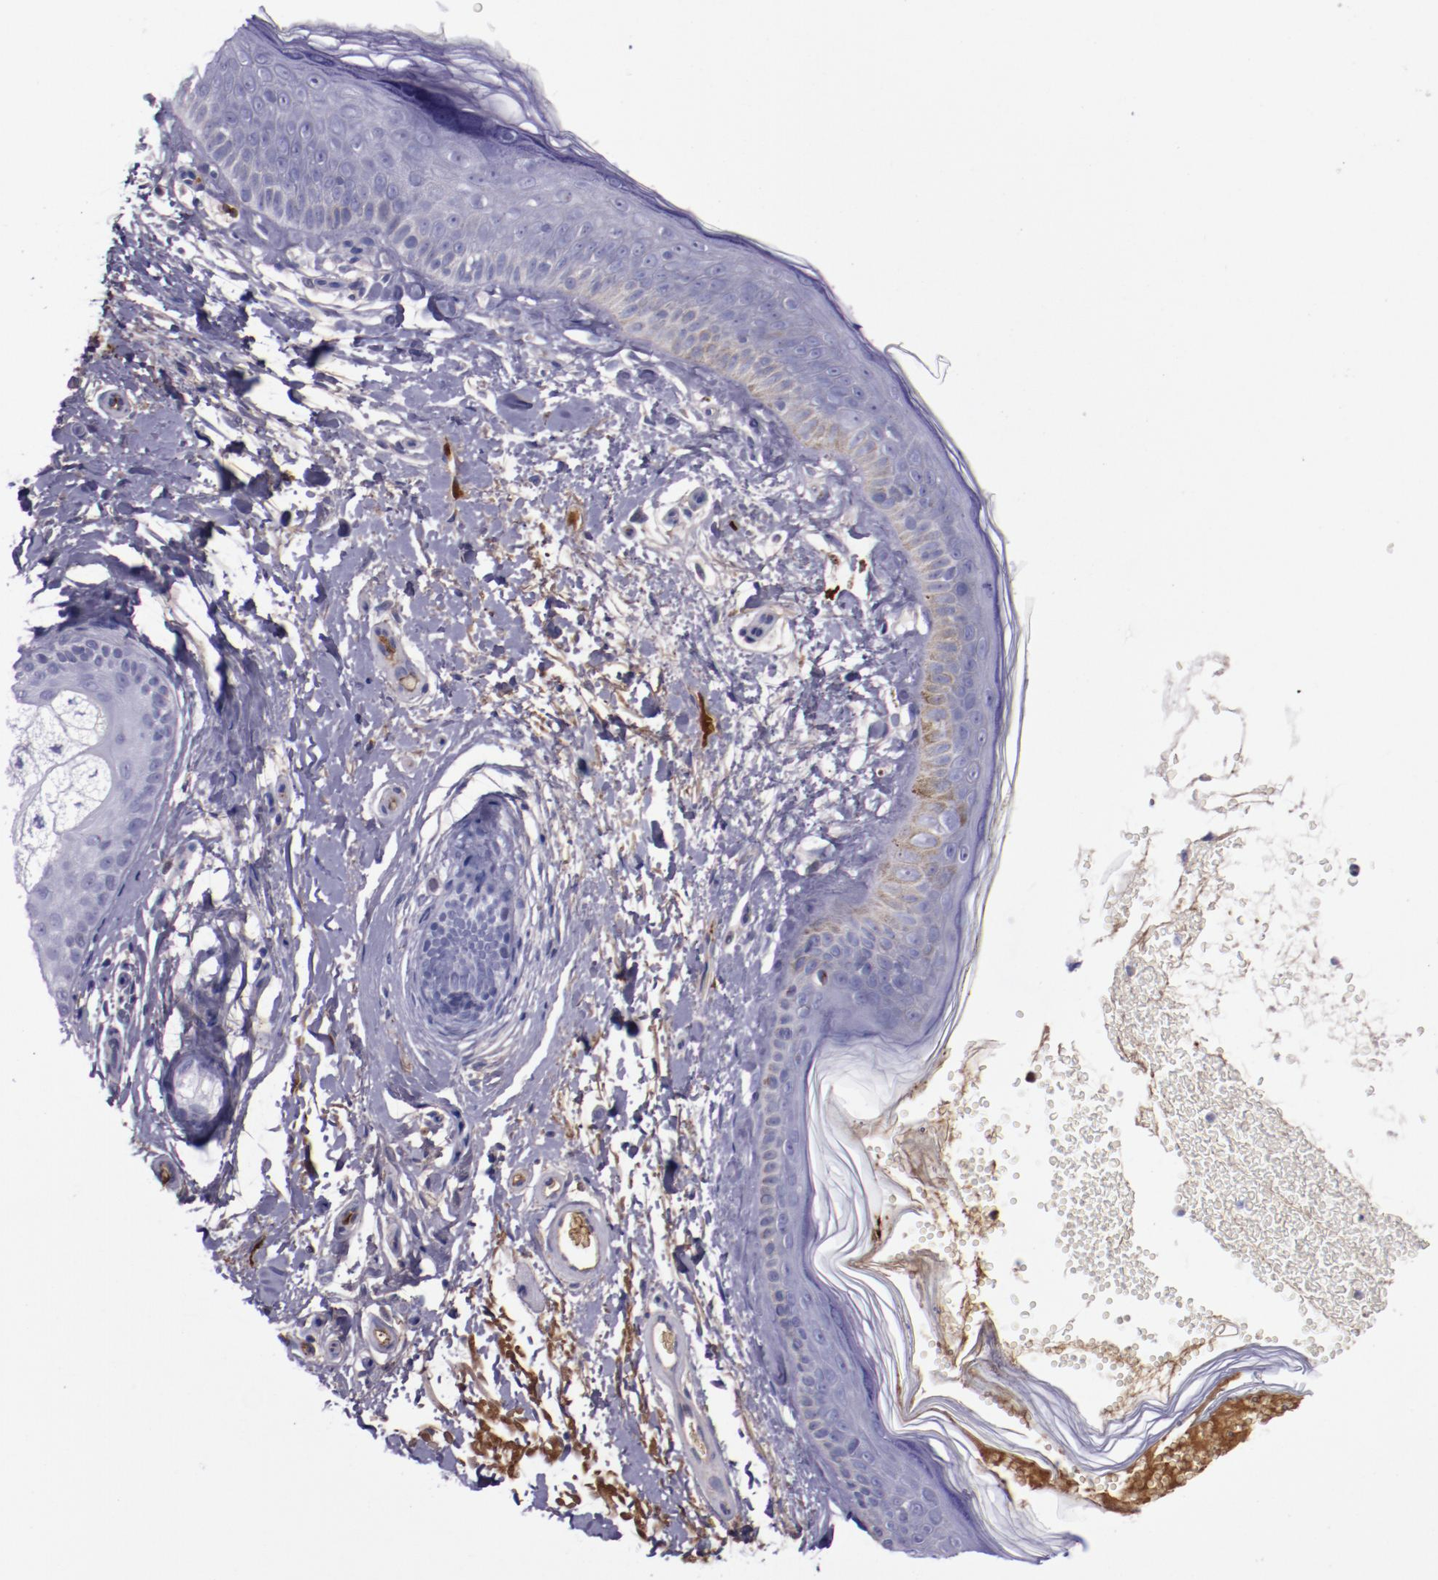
{"staining": {"intensity": "negative", "quantity": "none", "location": "none"}, "tissue": "skin", "cell_type": "Fibroblasts", "image_type": "normal", "snomed": [{"axis": "morphology", "description": "Normal tissue, NOS"}, {"axis": "topography", "description": "Skin"}], "caption": "Protein analysis of unremarkable skin displays no significant expression in fibroblasts.", "gene": "APOH", "patient": {"sex": "male", "age": 63}}